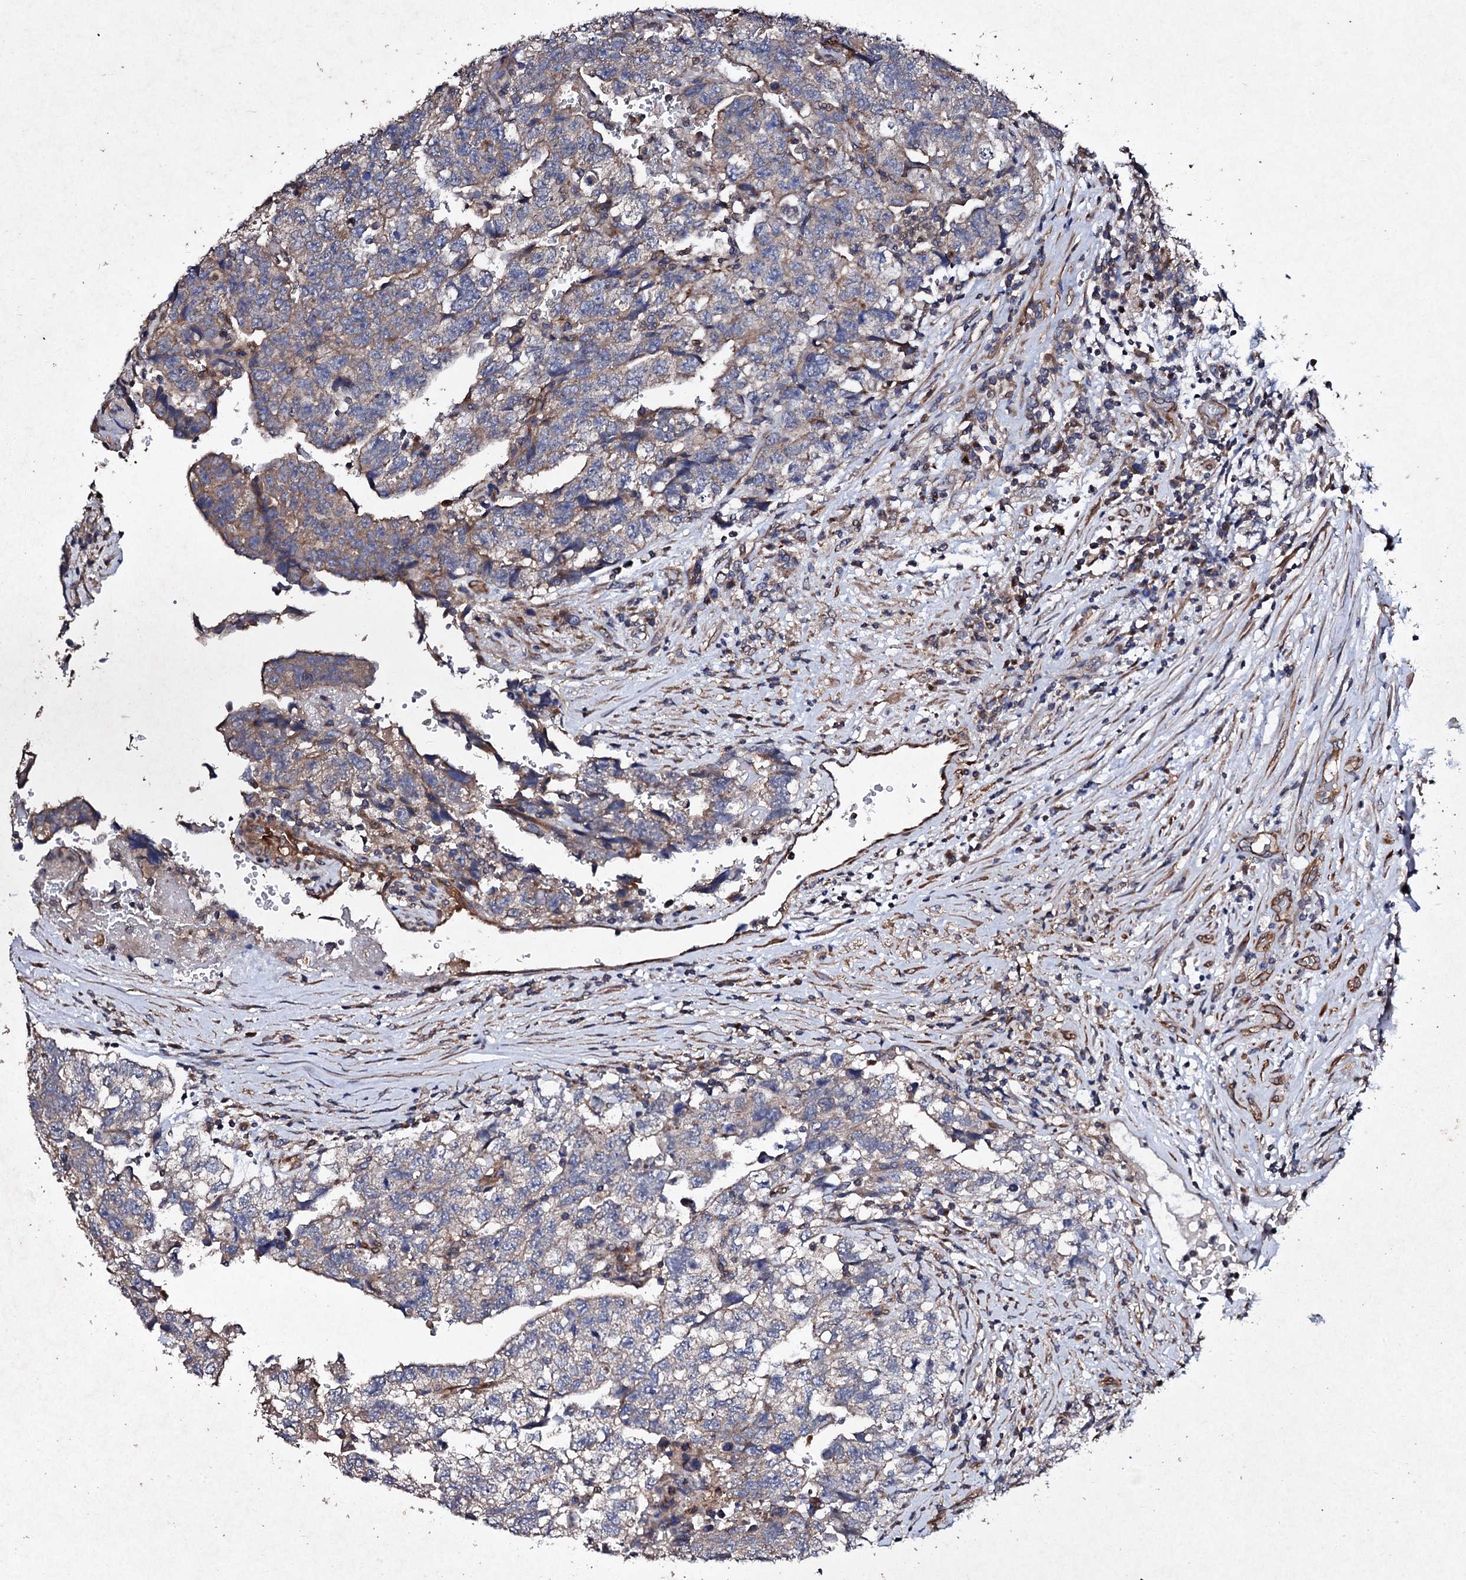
{"staining": {"intensity": "weak", "quantity": "<25%", "location": "cytoplasmic/membranous"}, "tissue": "testis cancer", "cell_type": "Tumor cells", "image_type": "cancer", "snomed": [{"axis": "morphology", "description": "Carcinoma, Embryonal, NOS"}, {"axis": "topography", "description": "Testis"}], "caption": "The micrograph exhibits no staining of tumor cells in embryonal carcinoma (testis).", "gene": "MOCOS", "patient": {"sex": "male", "age": 36}}